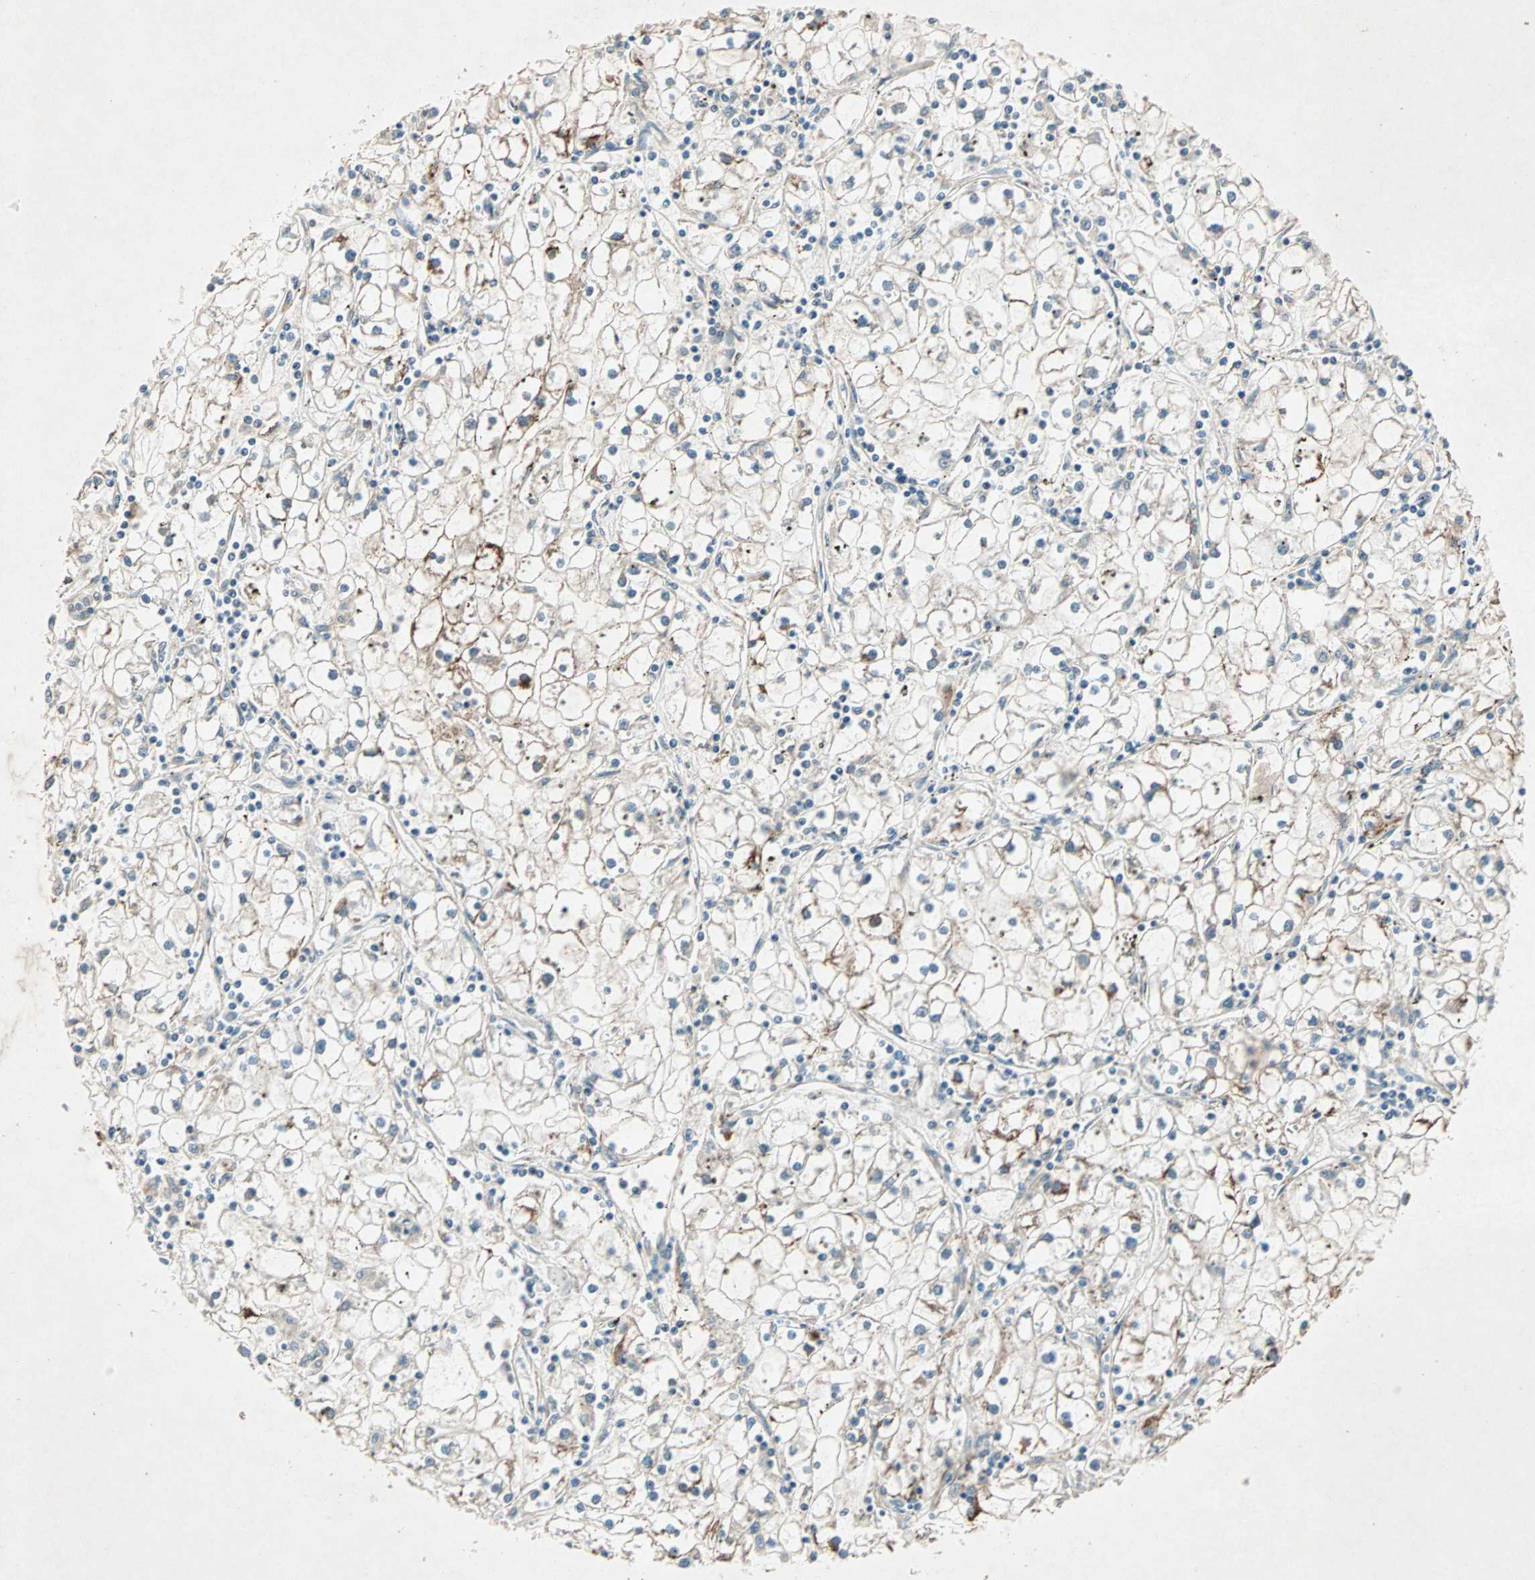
{"staining": {"intensity": "negative", "quantity": "none", "location": "none"}, "tissue": "renal cancer", "cell_type": "Tumor cells", "image_type": "cancer", "snomed": [{"axis": "morphology", "description": "Adenocarcinoma, NOS"}, {"axis": "topography", "description": "Kidney"}], "caption": "Protein analysis of renal cancer (adenocarcinoma) exhibits no significant expression in tumor cells.", "gene": "SDSL", "patient": {"sex": "male", "age": 56}}